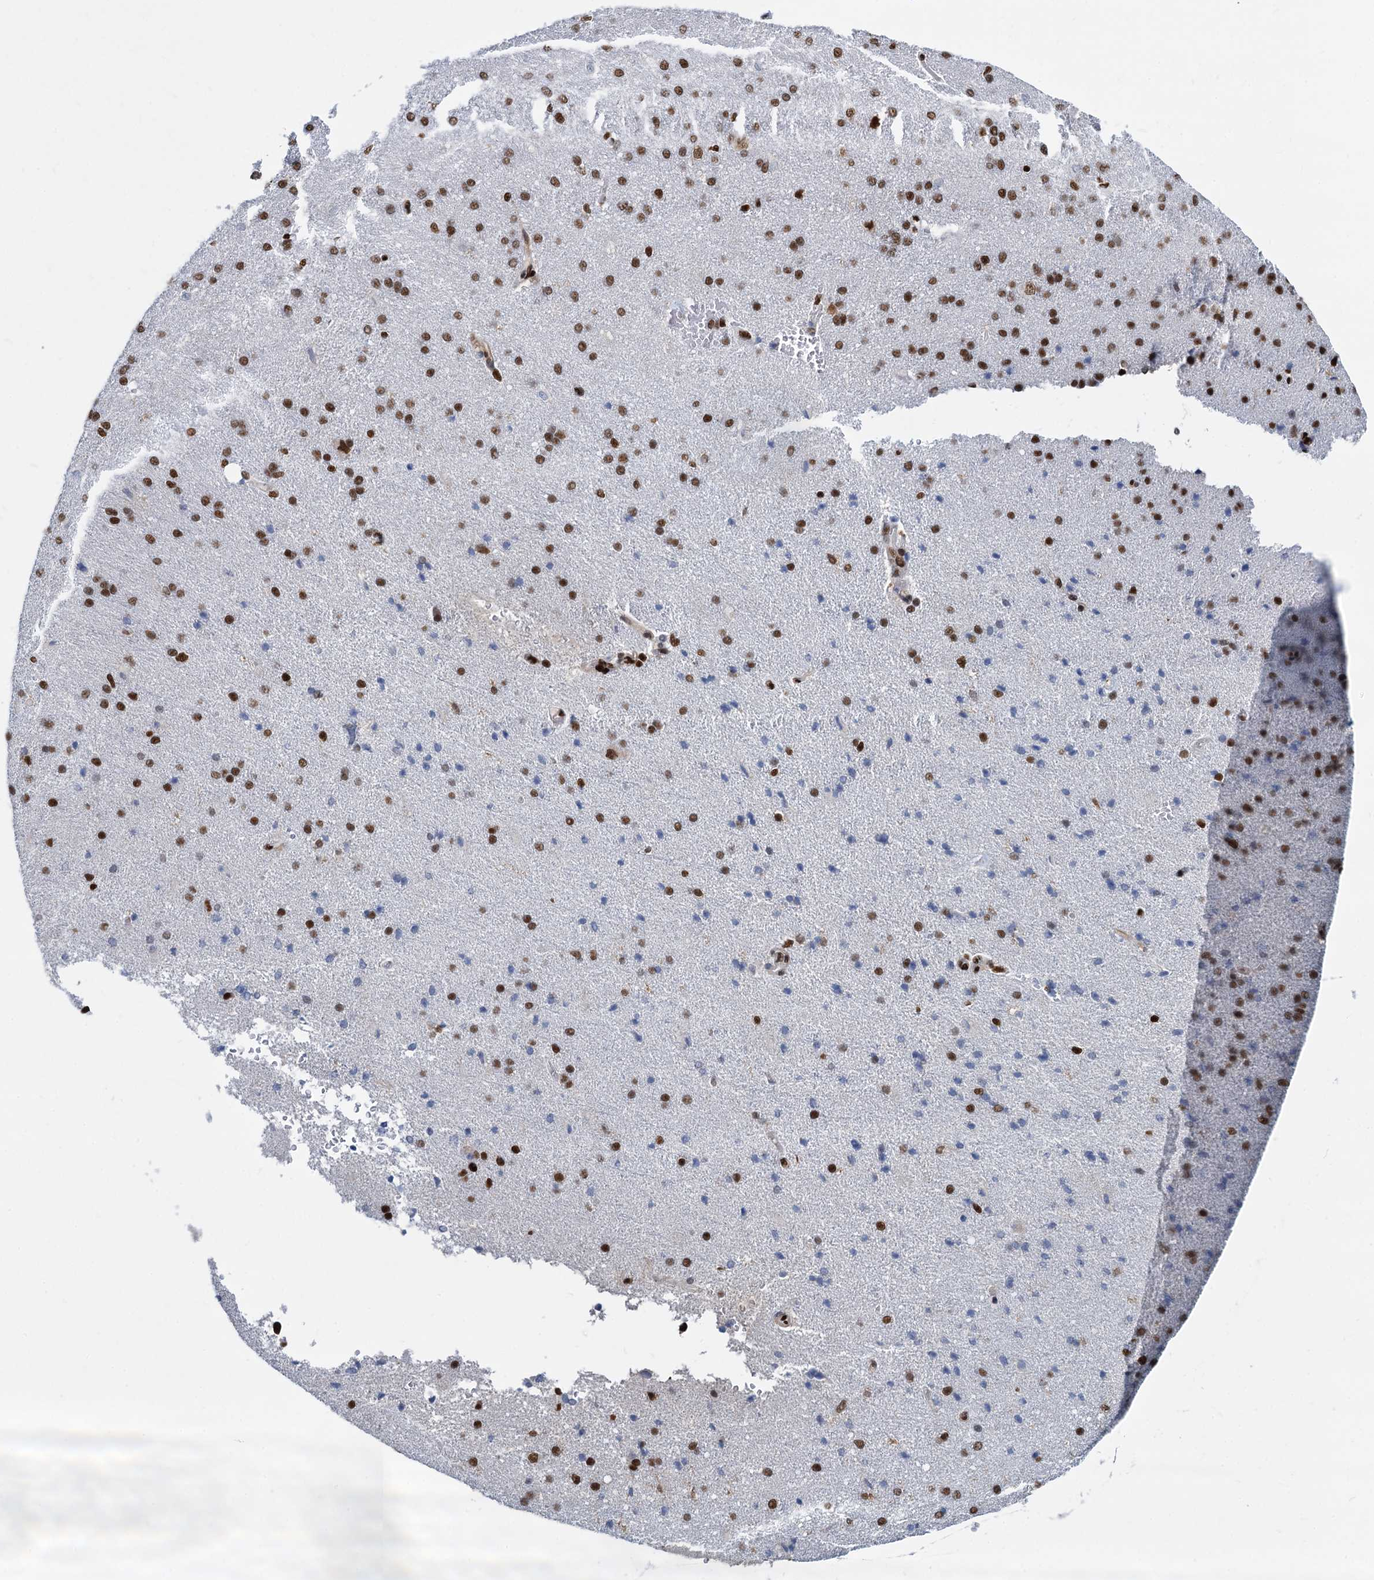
{"staining": {"intensity": "strong", "quantity": ">75%", "location": "nuclear"}, "tissue": "cerebral cortex", "cell_type": "Endothelial cells", "image_type": "normal", "snomed": [{"axis": "morphology", "description": "Normal tissue, NOS"}, {"axis": "topography", "description": "Cerebral cortex"}], "caption": "Immunohistochemical staining of normal cerebral cortex shows high levels of strong nuclear expression in approximately >75% of endothelial cells.", "gene": "DCPS", "patient": {"sex": "male", "age": 62}}